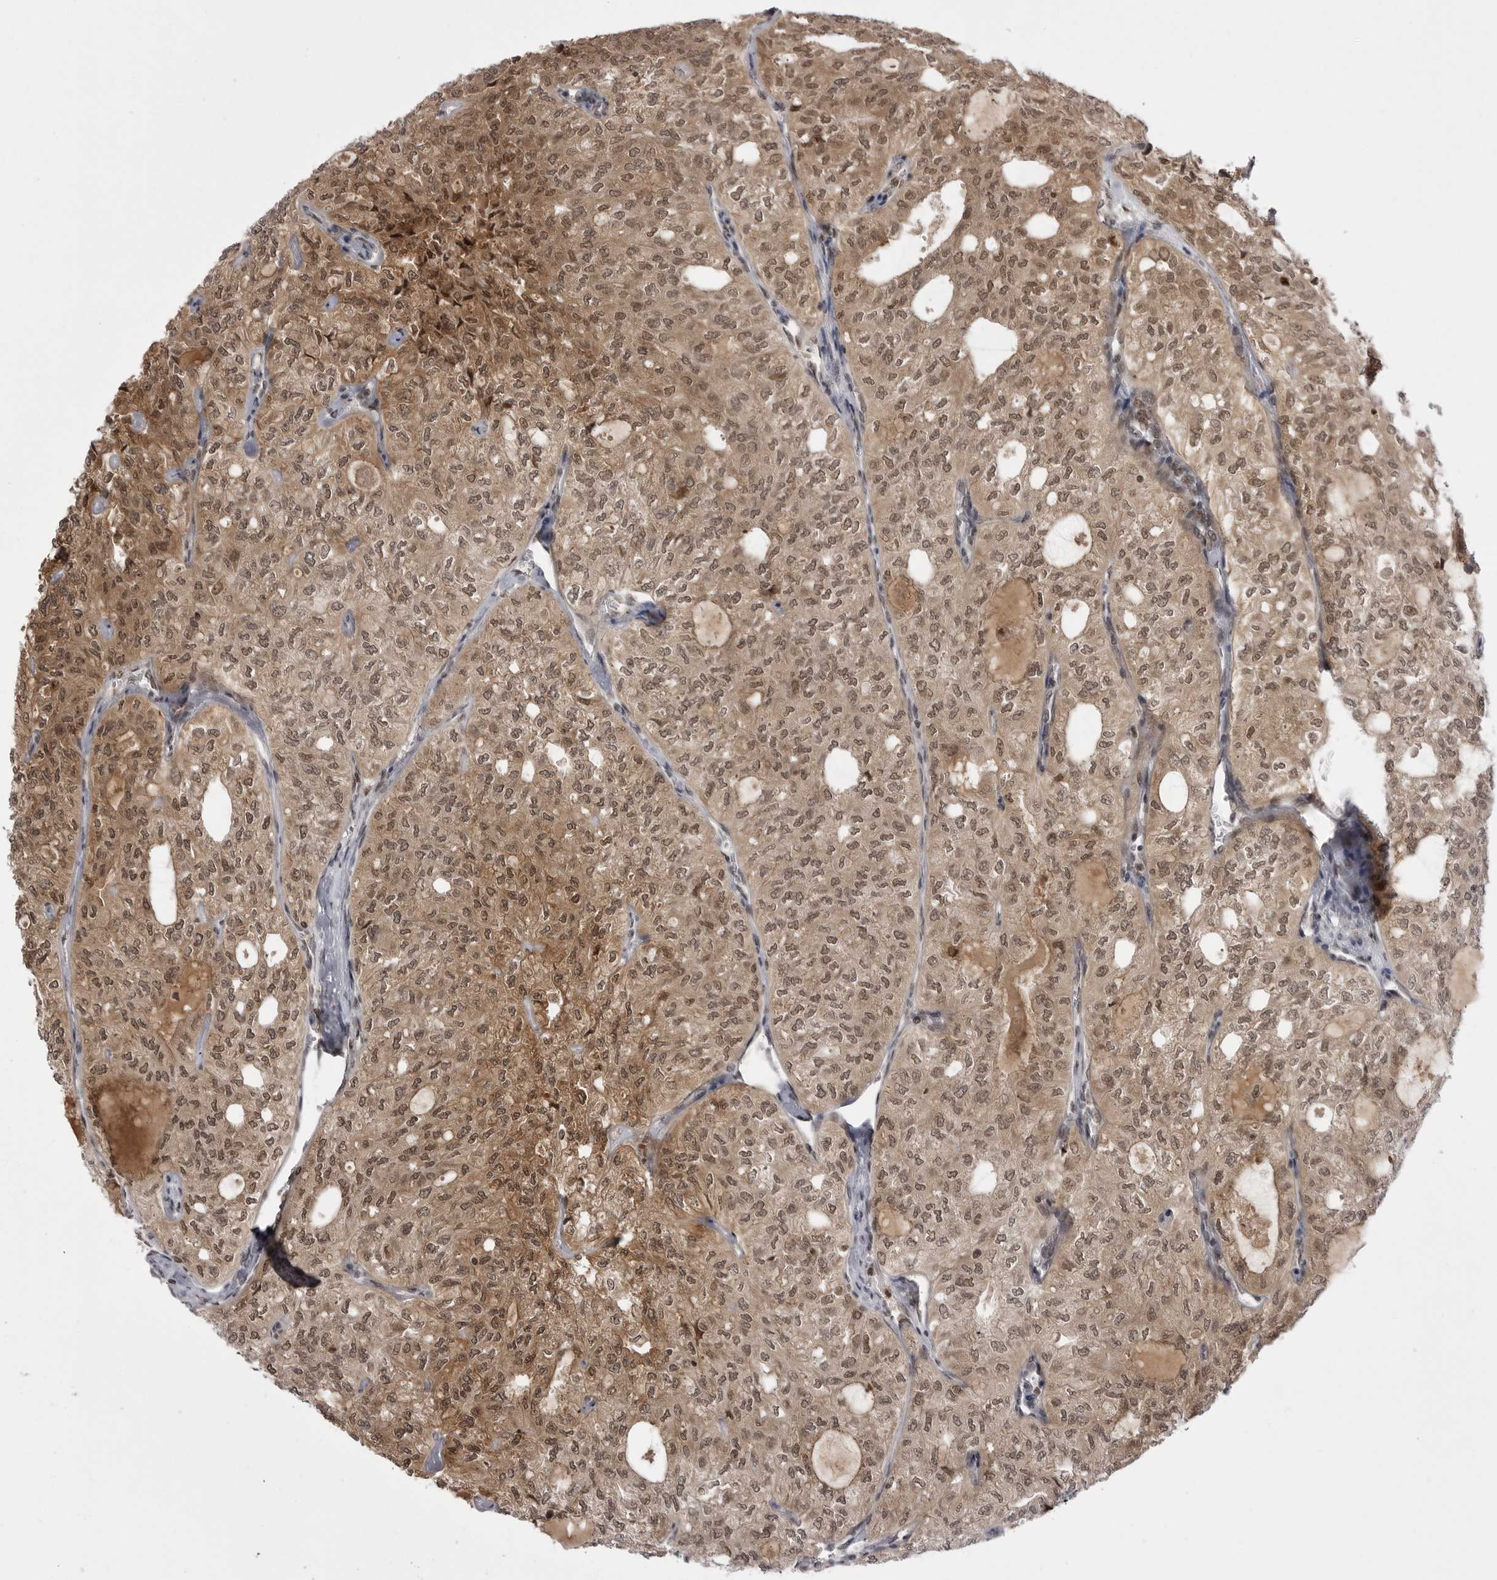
{"staining": {"intensity": "moderate", "quantity": ">75%", "location": "cytoplasmic/membranous,nuclear"}, "tissue": "thyroid cancer", "cell_type": "Tumor cells", "image_type": "cancer", "snomed": [{"axis": "morphology", "description": "Follicular adenoma carcinoma, NOS"}, {"axis": "topography", "description": "Thyroid gland"}], "caption": "Moderate cytoplasmic/membranous and nuclear protein staining is appreciated in about >75% of tumor cells in follicular adenoma carcinoma (thyroid). (brown staining indicates protein expression, while blue staining denotes nuclei).", "gene": "PTK2B", "patient": {"sex": "male", "age": 75}}